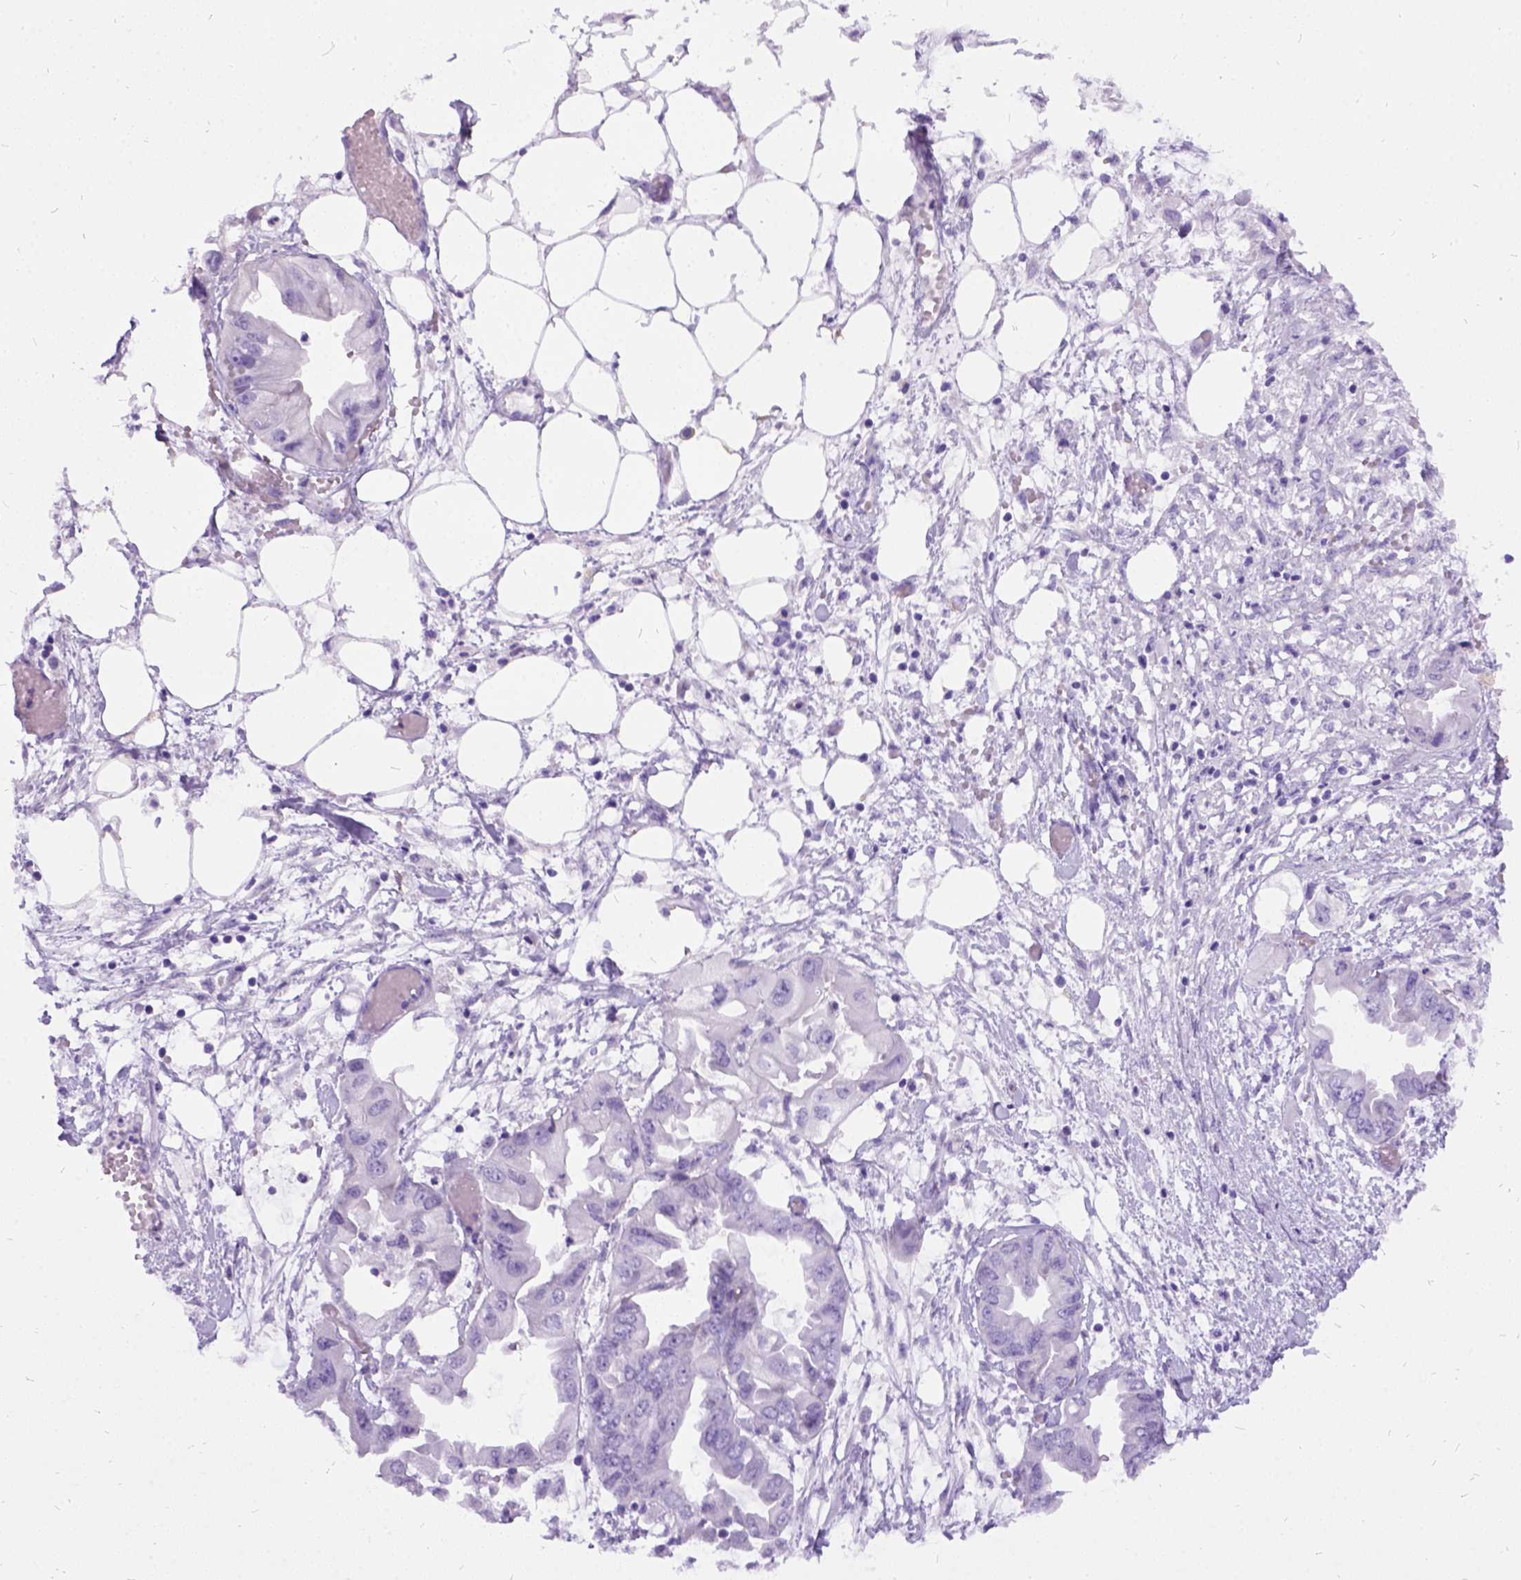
{"staining": {"intensity": "negative", "quantity": "none", "location": "none"}, "tissue": "endometrial cancer", "cell_type": "Tumor cells", "image_type": "cancer", "snomed": [{"axis": "morphology", "description": "Adenocarcinoma, NOS"}, {"axis": "morphology", "description": "Adenocarcinoma, metastatic, NOS"}, {"axis": "topography", "description": "Adipose tissue"}, {"axis": "topography", "description": "Endometrium"}], "caption": "Immunohistochemistry of adenocarcinoma (endometrial) shows no positivity in tumor cells.", "gene": "PRG2", "patient": {"sex": "female", "age": 67}}